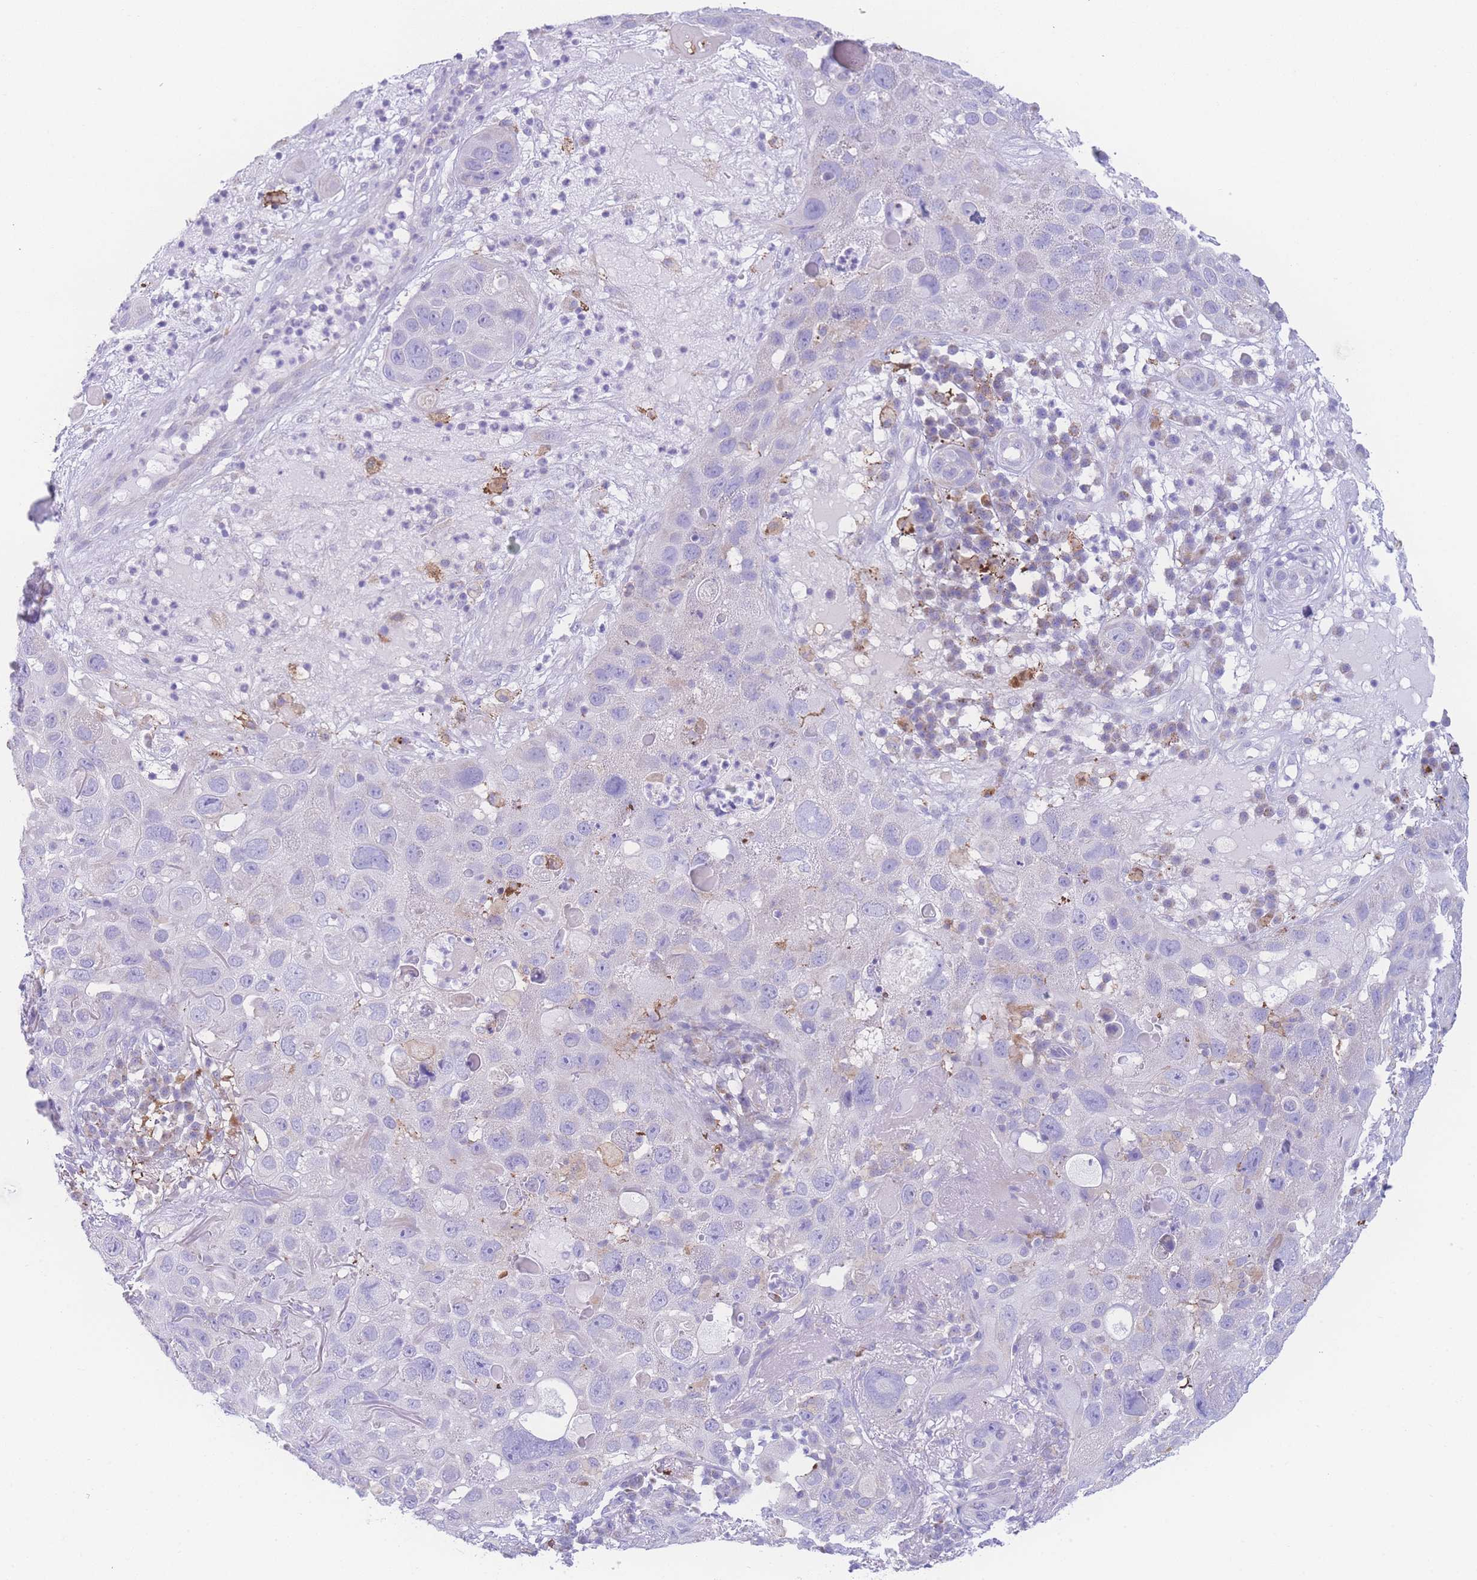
{"staining": {"intensity": "negative", "quantity": "none", "location": "none"}, "tissue": "skin cancer", "cell_type": "Tumor cells", "image_type": "cancer", "snomed": [{"axis": "morphology", "description": "Squamous cell carcinoma in situ, NOS"}, {"axis": "morphology", "description": "Squamous cell carcinoma, NOS"}, {"axis": "topography", "description": "Skin"}], "caption": "This is a image of immunohistochemistry staining of skin cancer (squamous cell carcinoma), which shows no positivity in tumor cells.", "gene": "NBEAL1", "patient": {"sex": "male", "age": 93}}